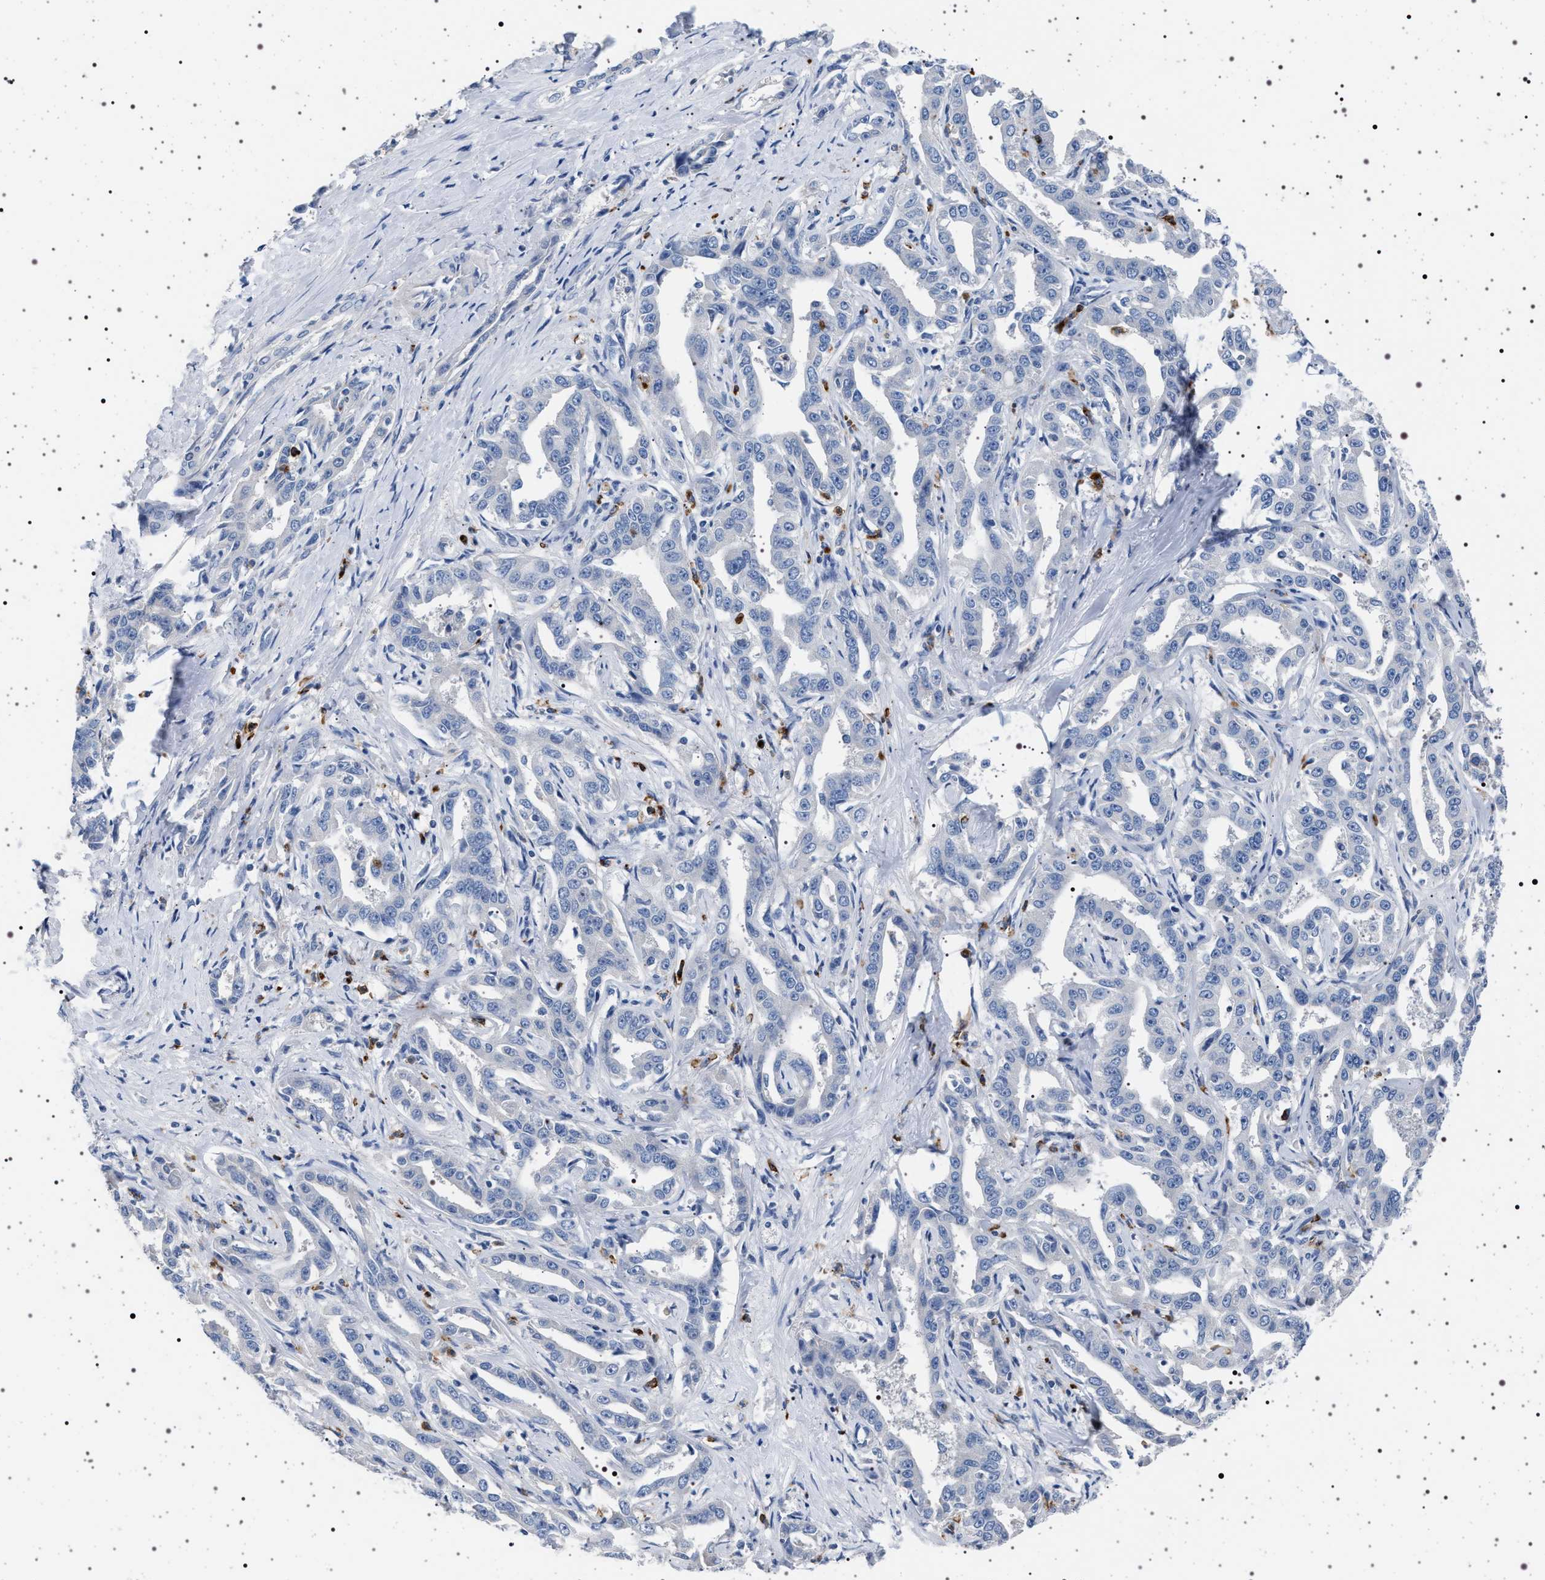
{"staining": {"intensity": "negative", "quantity": "none", "location": "none"}, "tissue": "liver cancer", "cell_type": "Tumor cells", "image_type": "cancer", "snomed": [{"axis": "morphology", "description": "Cholangiocarcinoma"}, {"axis": "topography", "description": "Liver"}], "caption": "Tumor cells show no significant positivity in cholangiocarcinoma (liver).", "gene": "NAT9", "patient": {"sex": "male", "age": 59}}